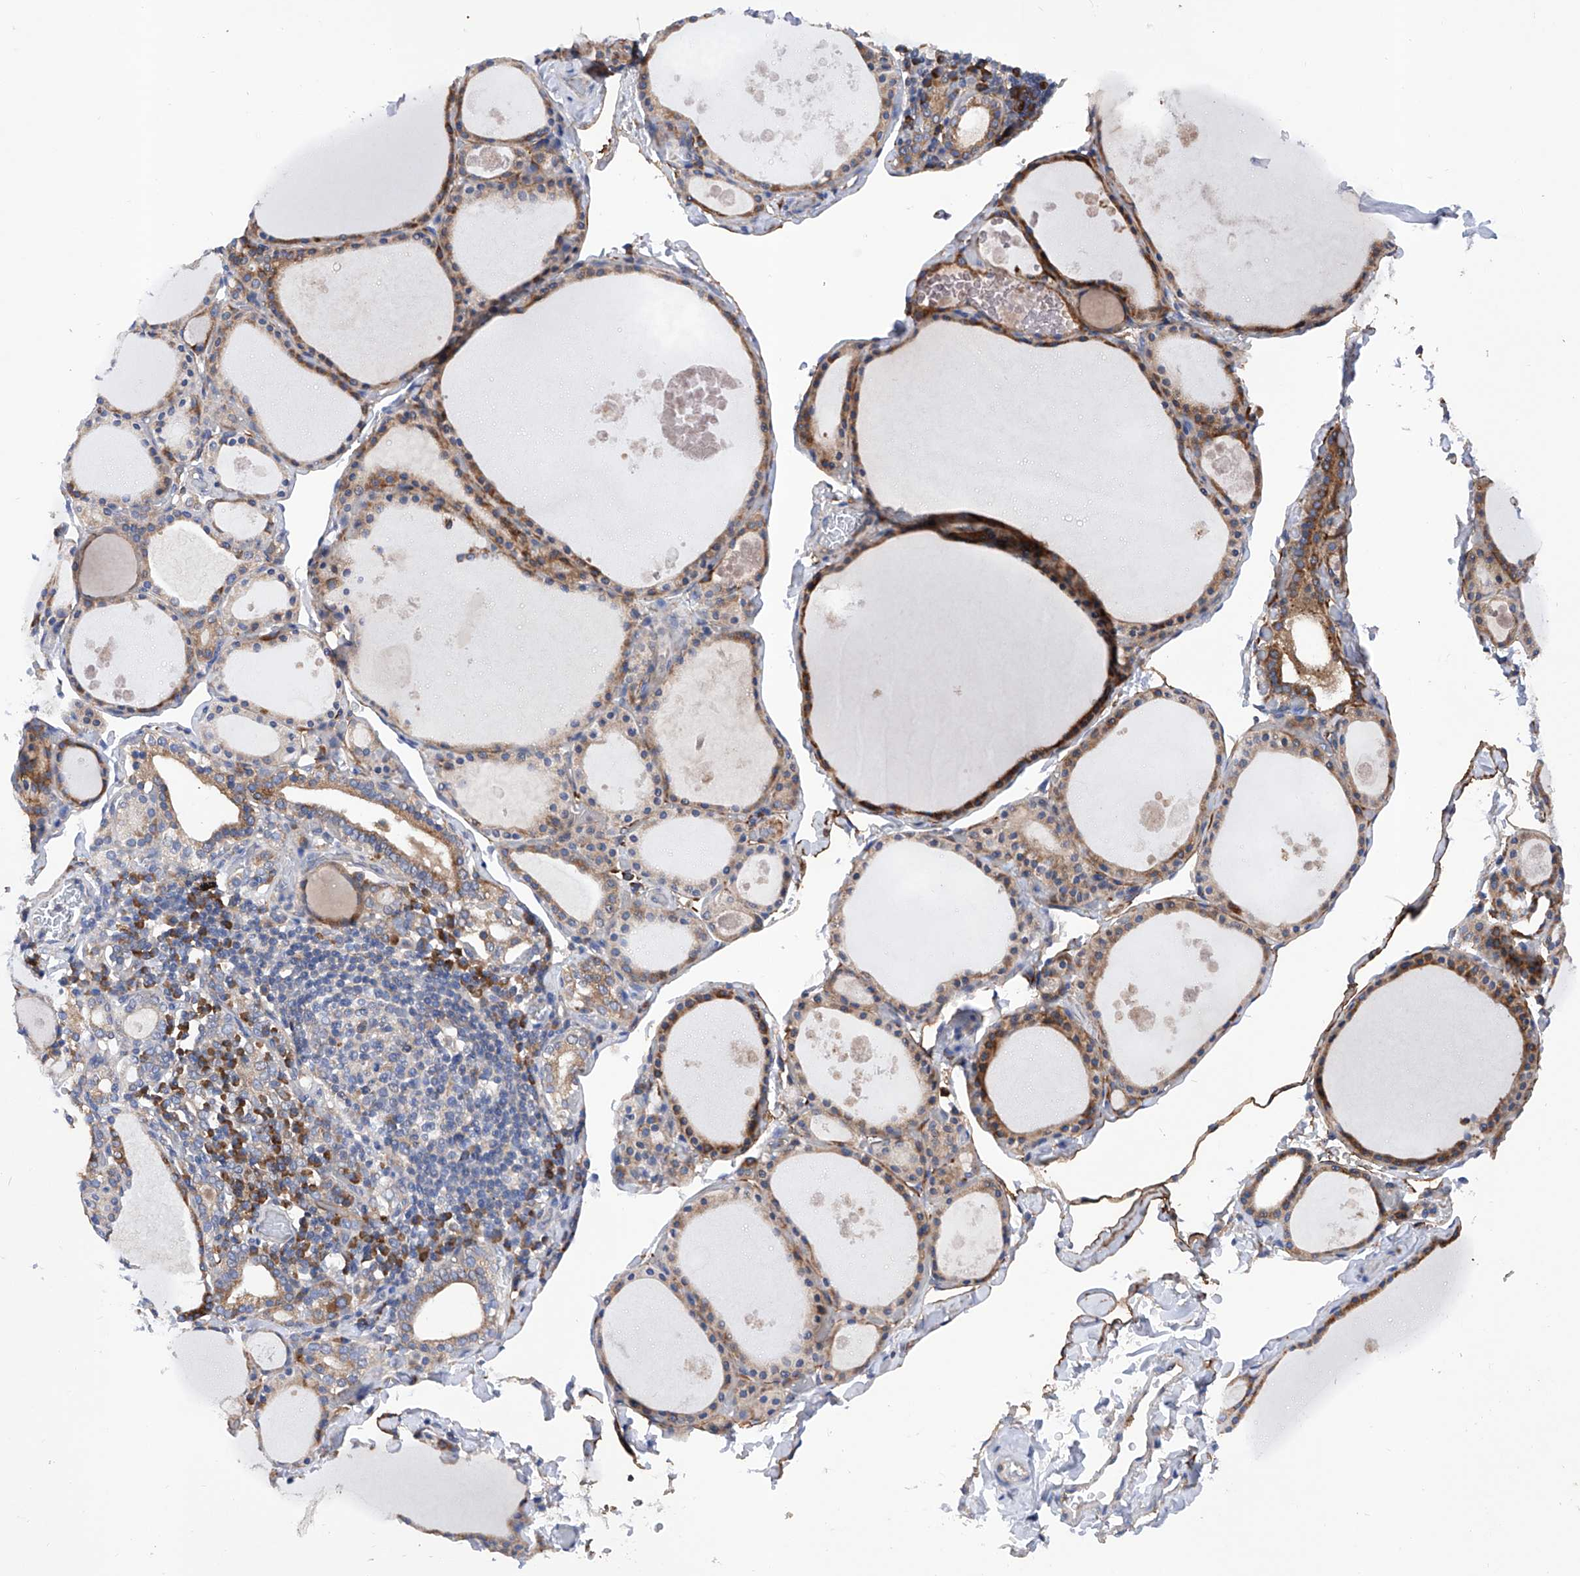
{"staining": {"intensity": "moderate", "quantity": ">75%", "location": "cytoplasmic/membranous"}, "tissue": "thyroid gland", "cell_type": "Glandular cells", "image_type": "normal", "snomed": [{"axis": "morphology", "description": "Normal tissue, NOS"}, {"axis": "topography", "description": "Thyroid gland"}], "caption": "This is a histology image of immunohistochemistry (IHC) staining of benign thyroid gland, which shows moderate positivity in the cytoplasmic/membranous of glandular cells.", "gene": "INPP5B", "patient": {"sex": "male", "age": 56}}